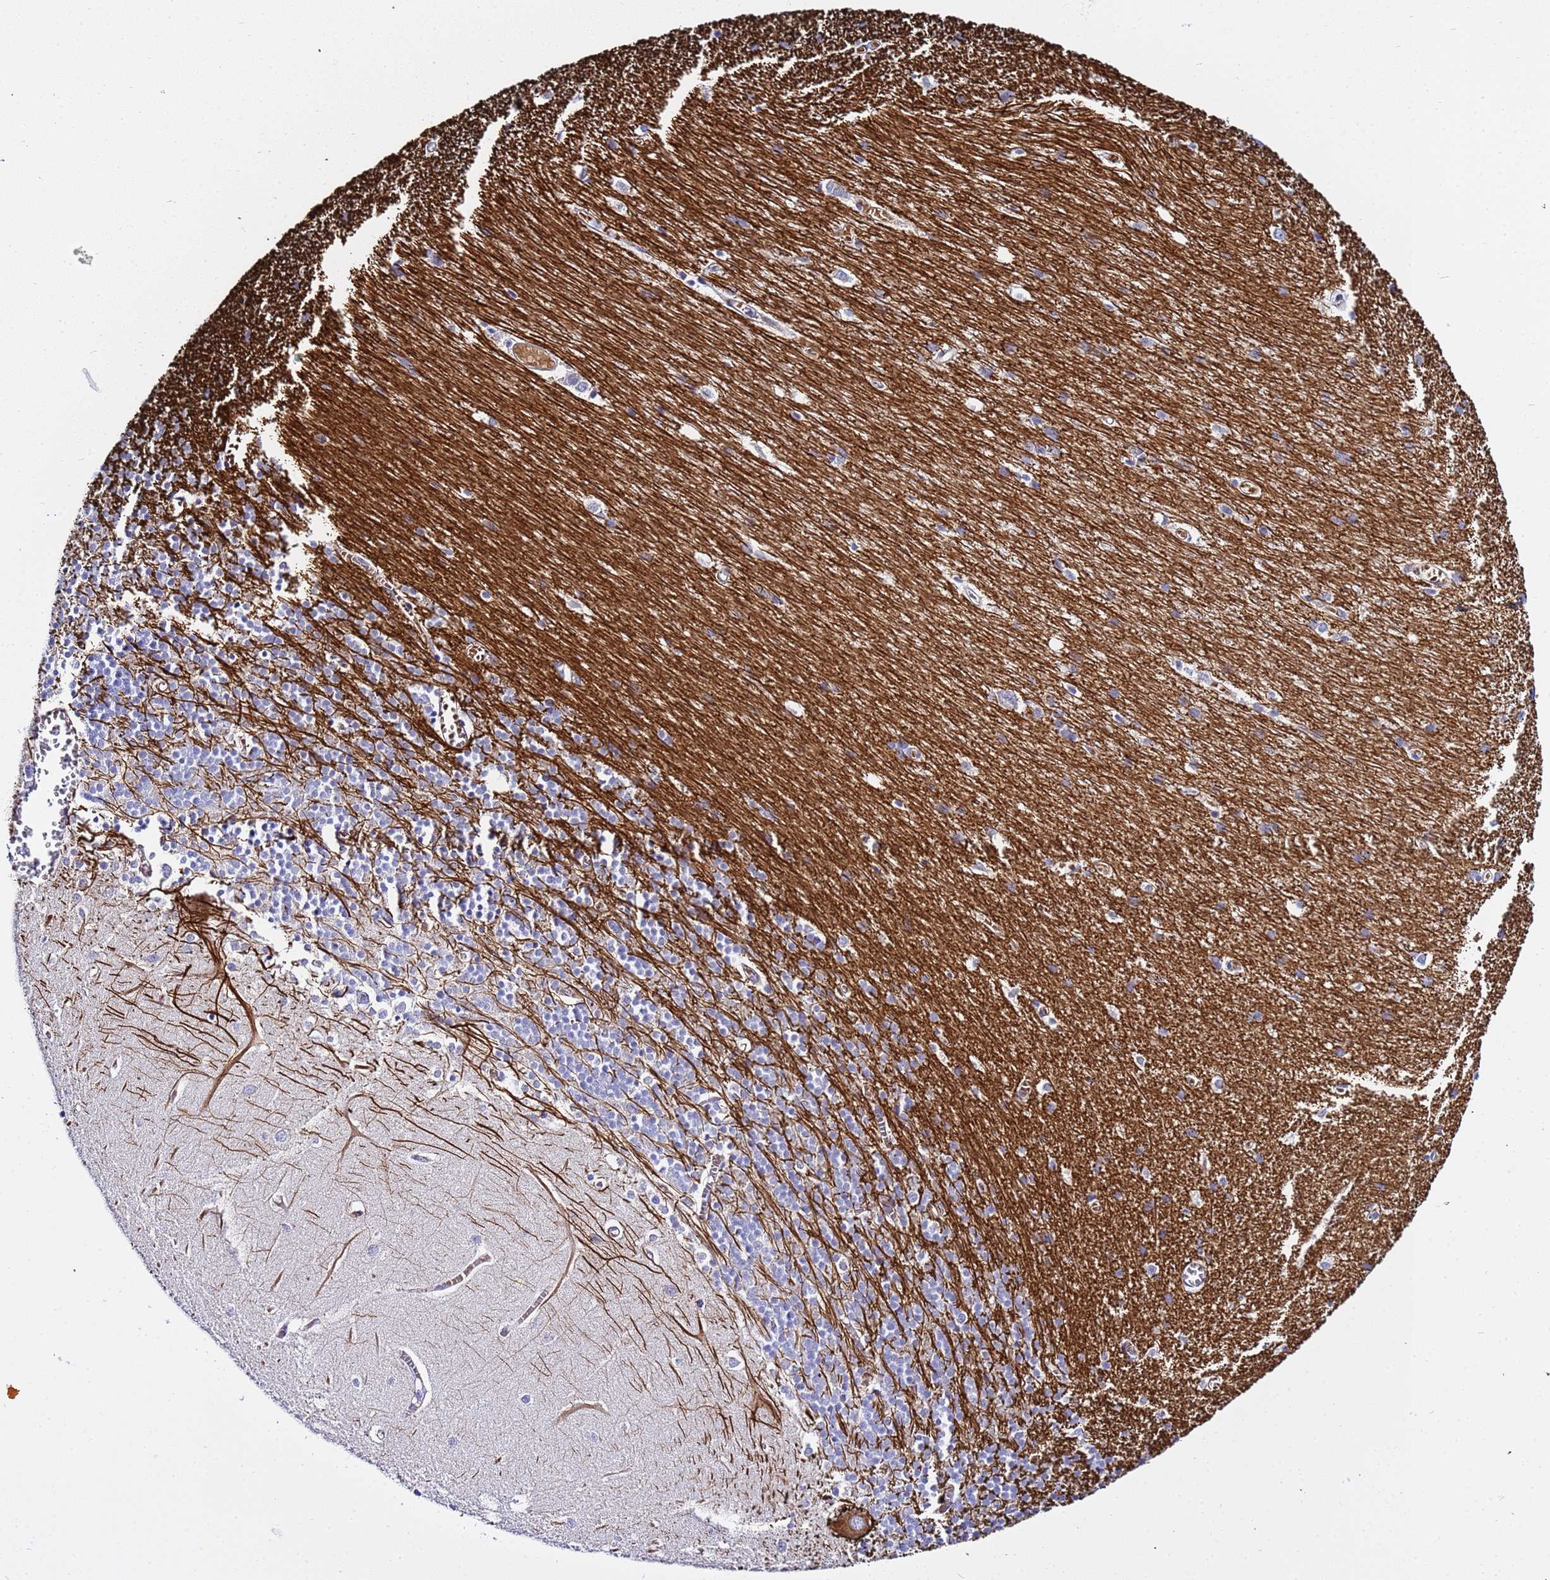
{"staining": {"intensity": "negative", "quantity": "none", "location": "none"}, "tissue": "cerebellum", "cell_type": "Cells in granular layer", "image_type": "normal", "snomed": [{"axis": "morphology", "description": "Normal tissue, NOS"}, {"axis": "topography", "description": "Cerebellum"}], "caption": "This is an immunohistochemistry photomicrograph of unremarkable human cerebellum. There is no positivity in cells in granular layer.", "gene": "USP18", "patient": {"sex": "male", "age": 37}}